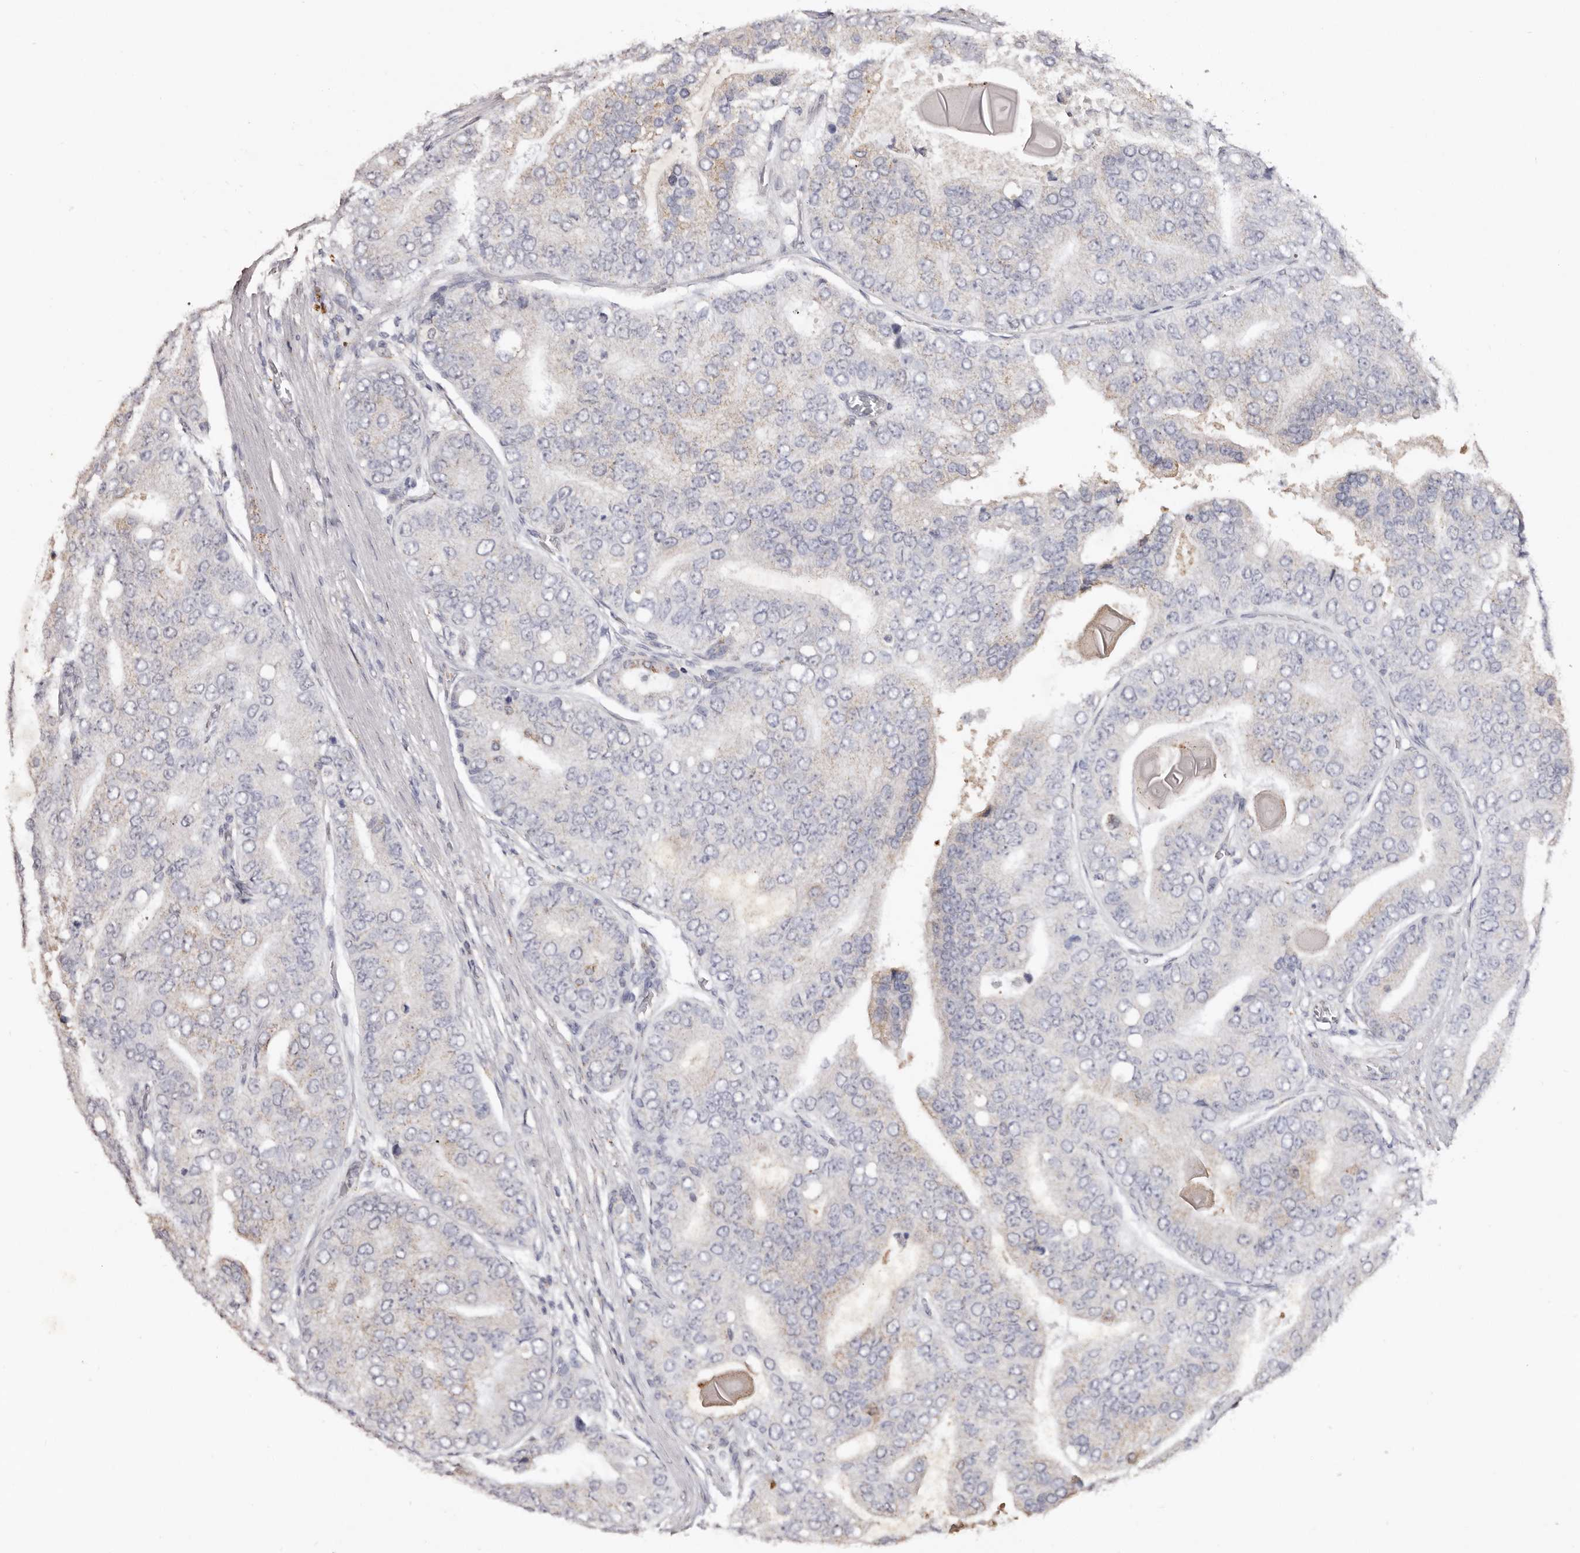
{"staining": {"intensity": "weak", "quantity": "<25%", "location": "cytoplasmic/membranous"}, "tissue": "prostate cancer", "cell_type": "Tumor cells", "image_type": "cancer", "snomed": [{"axis": "morphology", "description": "Adenocarcinoma, High grade"}, {"axis": "topography", "description": "Prostate"}], "caption": "DAB immunohistochemical staining of human prostate cancer reveals no significant positivity in tumor cells. The staining was performed using DAB (3,3'-diaminobenzidine) to visualize the protein expression in brown, while the nuclei were stained in blue with hematoxylin (Magnification: 20x).", "gene": "LGALS7B", "patient": {"sex": "male", "age": 70}}